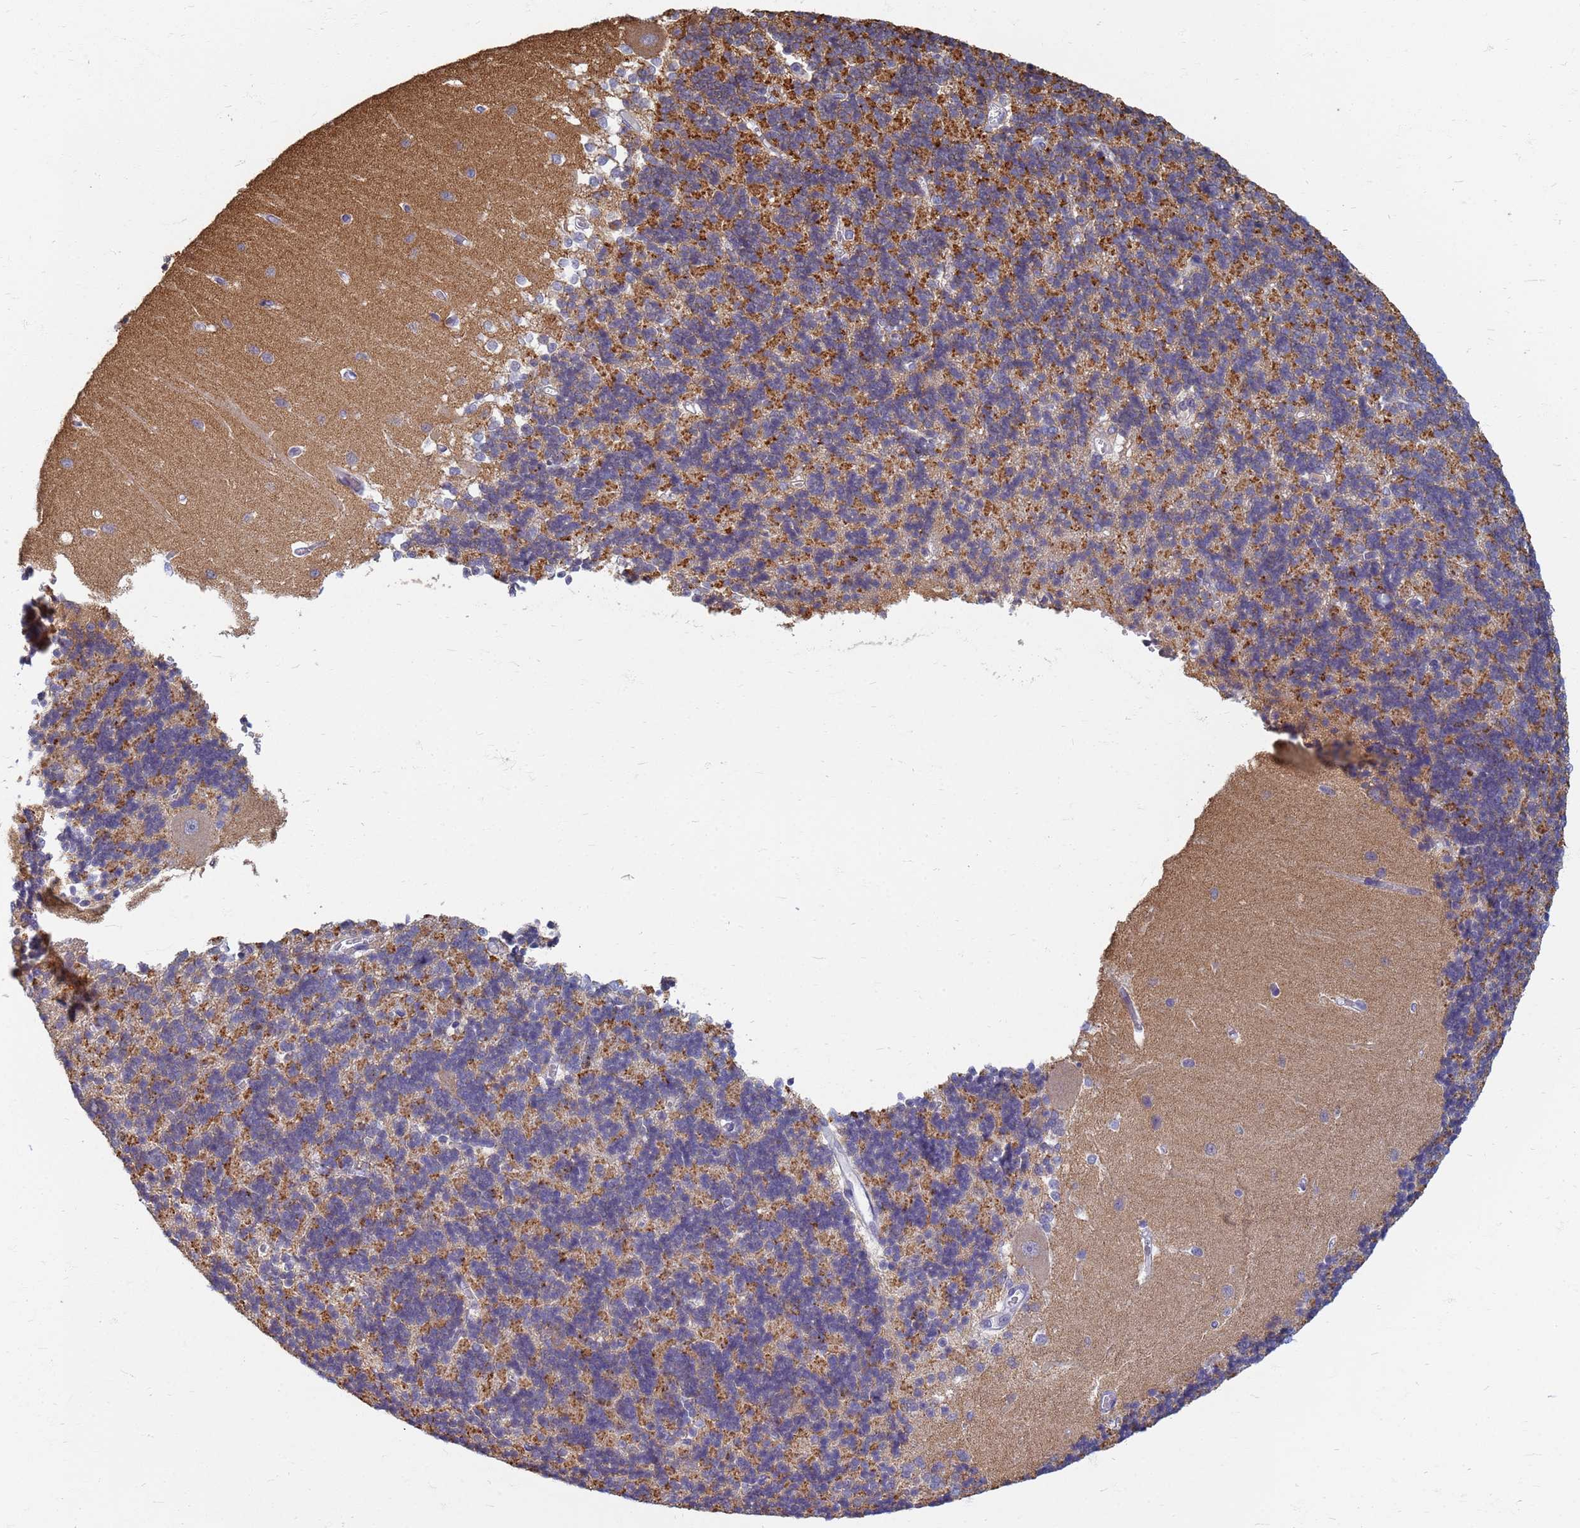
{"staining": {"intensity": "moderate", "quantity": "25%-75%", "location": "cytoplasmic/membranous"}, "tissue": "cerebellum", "cell_type": "Cells in granular layer", "image_type": "normal", "snomed": [{"axis": "morphology", "description": "Normal tissue, NOS"}, {"axis": "topography", "description": "Cerebellum"}], "caption": "IHC (DAB) staining of unremarkable cerebellum reveals moderate cytoplasmic/membranous protein staining in approximately 25%-75% of cells in granular layer.", "gene": "ATP6V1E1", "patient": {"sex": "male", "age": 37}}